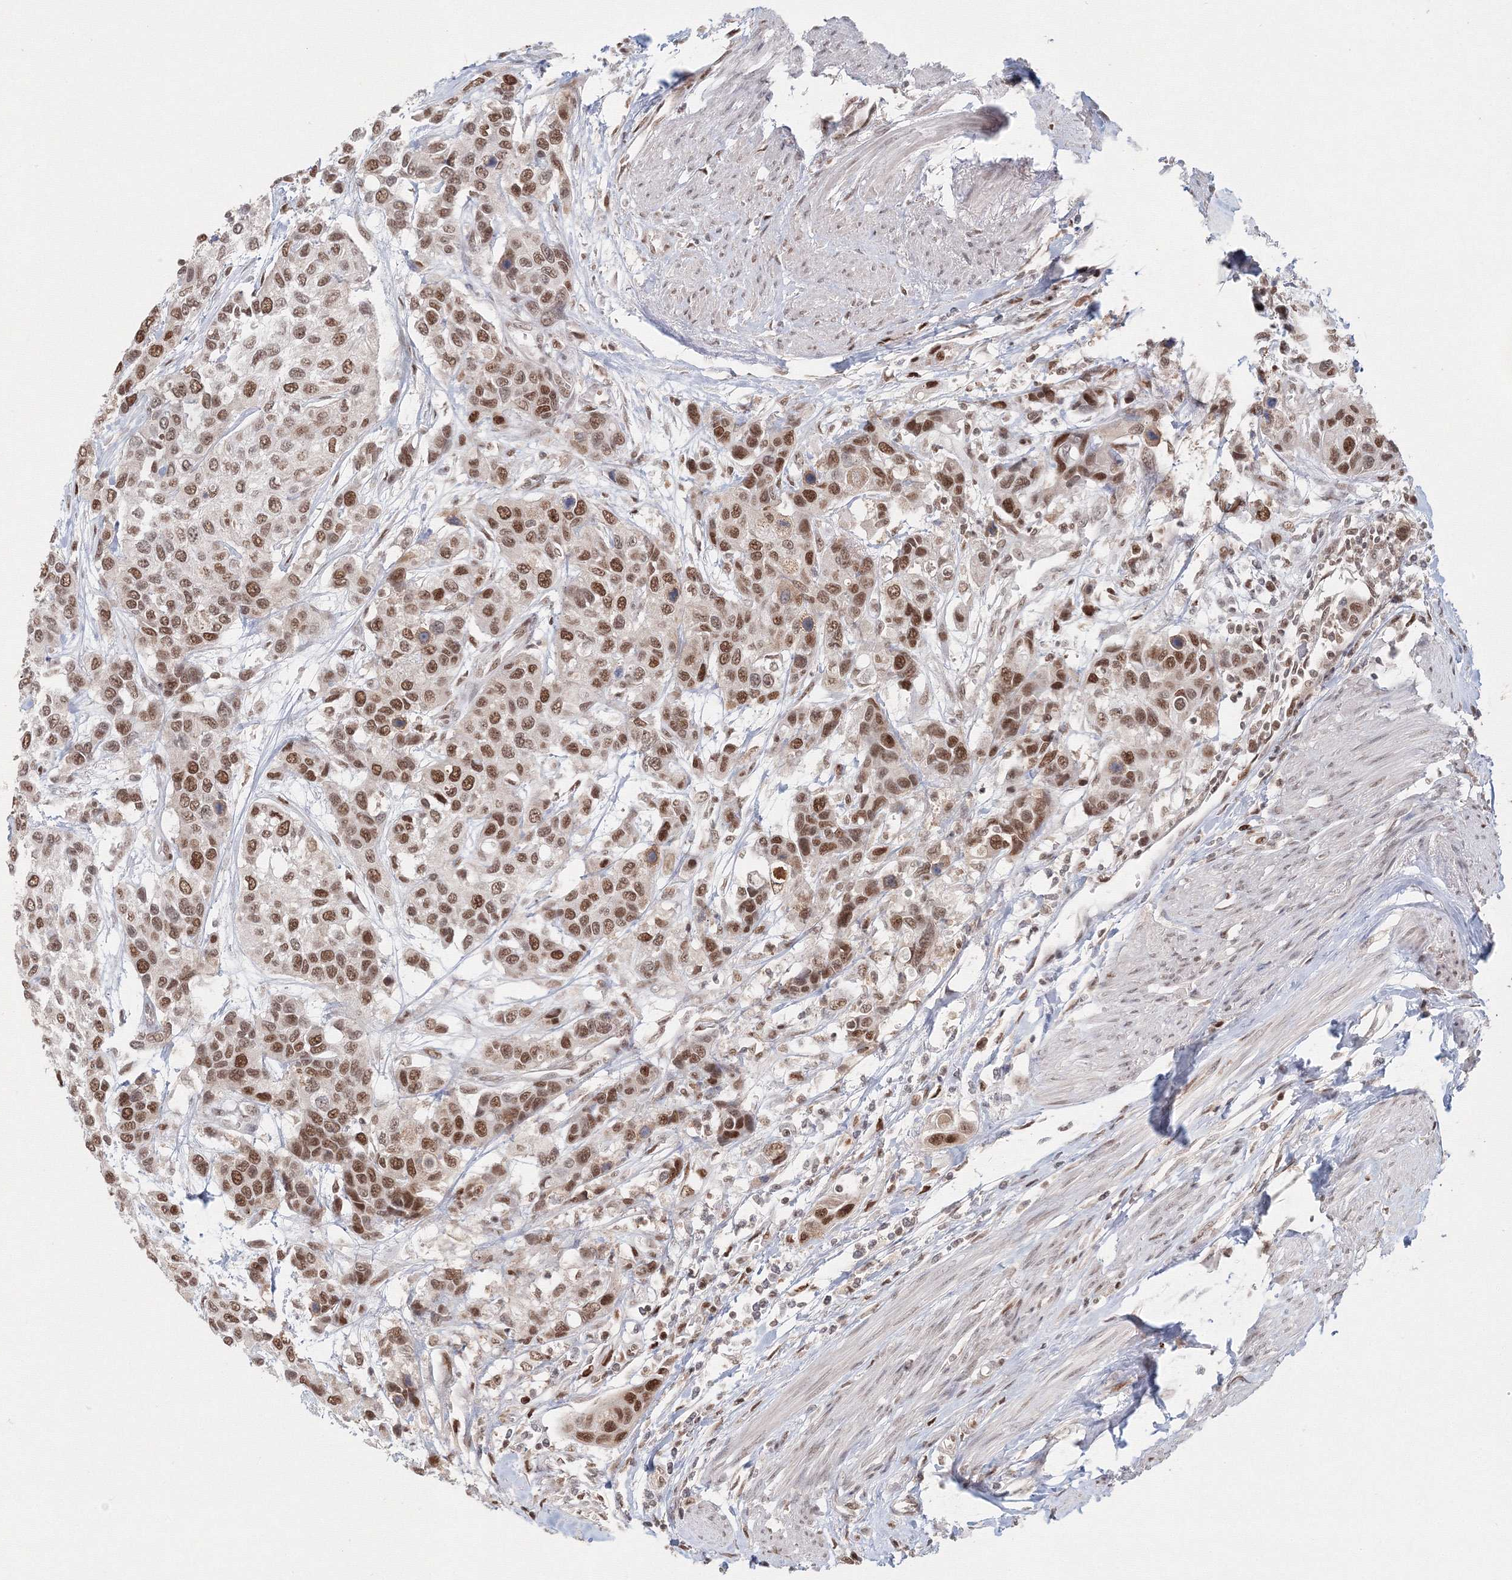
{"staining": {"intensity": "moderate", "quantity": ">75%", "location": "nuclear"}, "tissue": "urothelial cancer", "cell_type": "Tumor cells", "image_type": "cancer", "snomed": [{"axis": "morphology", "description": "Normal tissue, NOS"}, {"axis": "morphology", "description": "Urothelial carcinoma, High grade"}, {"axis": "topography", "description": "Vascular tissue"}, {"axis": "topography", "description": "Urinary bladder"}], "caption": "Protein staining exhibits moderate nuclear staining in about >75% of tumor cells in urothelial cancer. The staining was performed using DAB to visualize the protein expression in brown, while the nuclei were stained in blue with hematoxylin (Magnification: 20x).", "gene": "IWS1", "patient": {"sex": "female", "age": 56}}